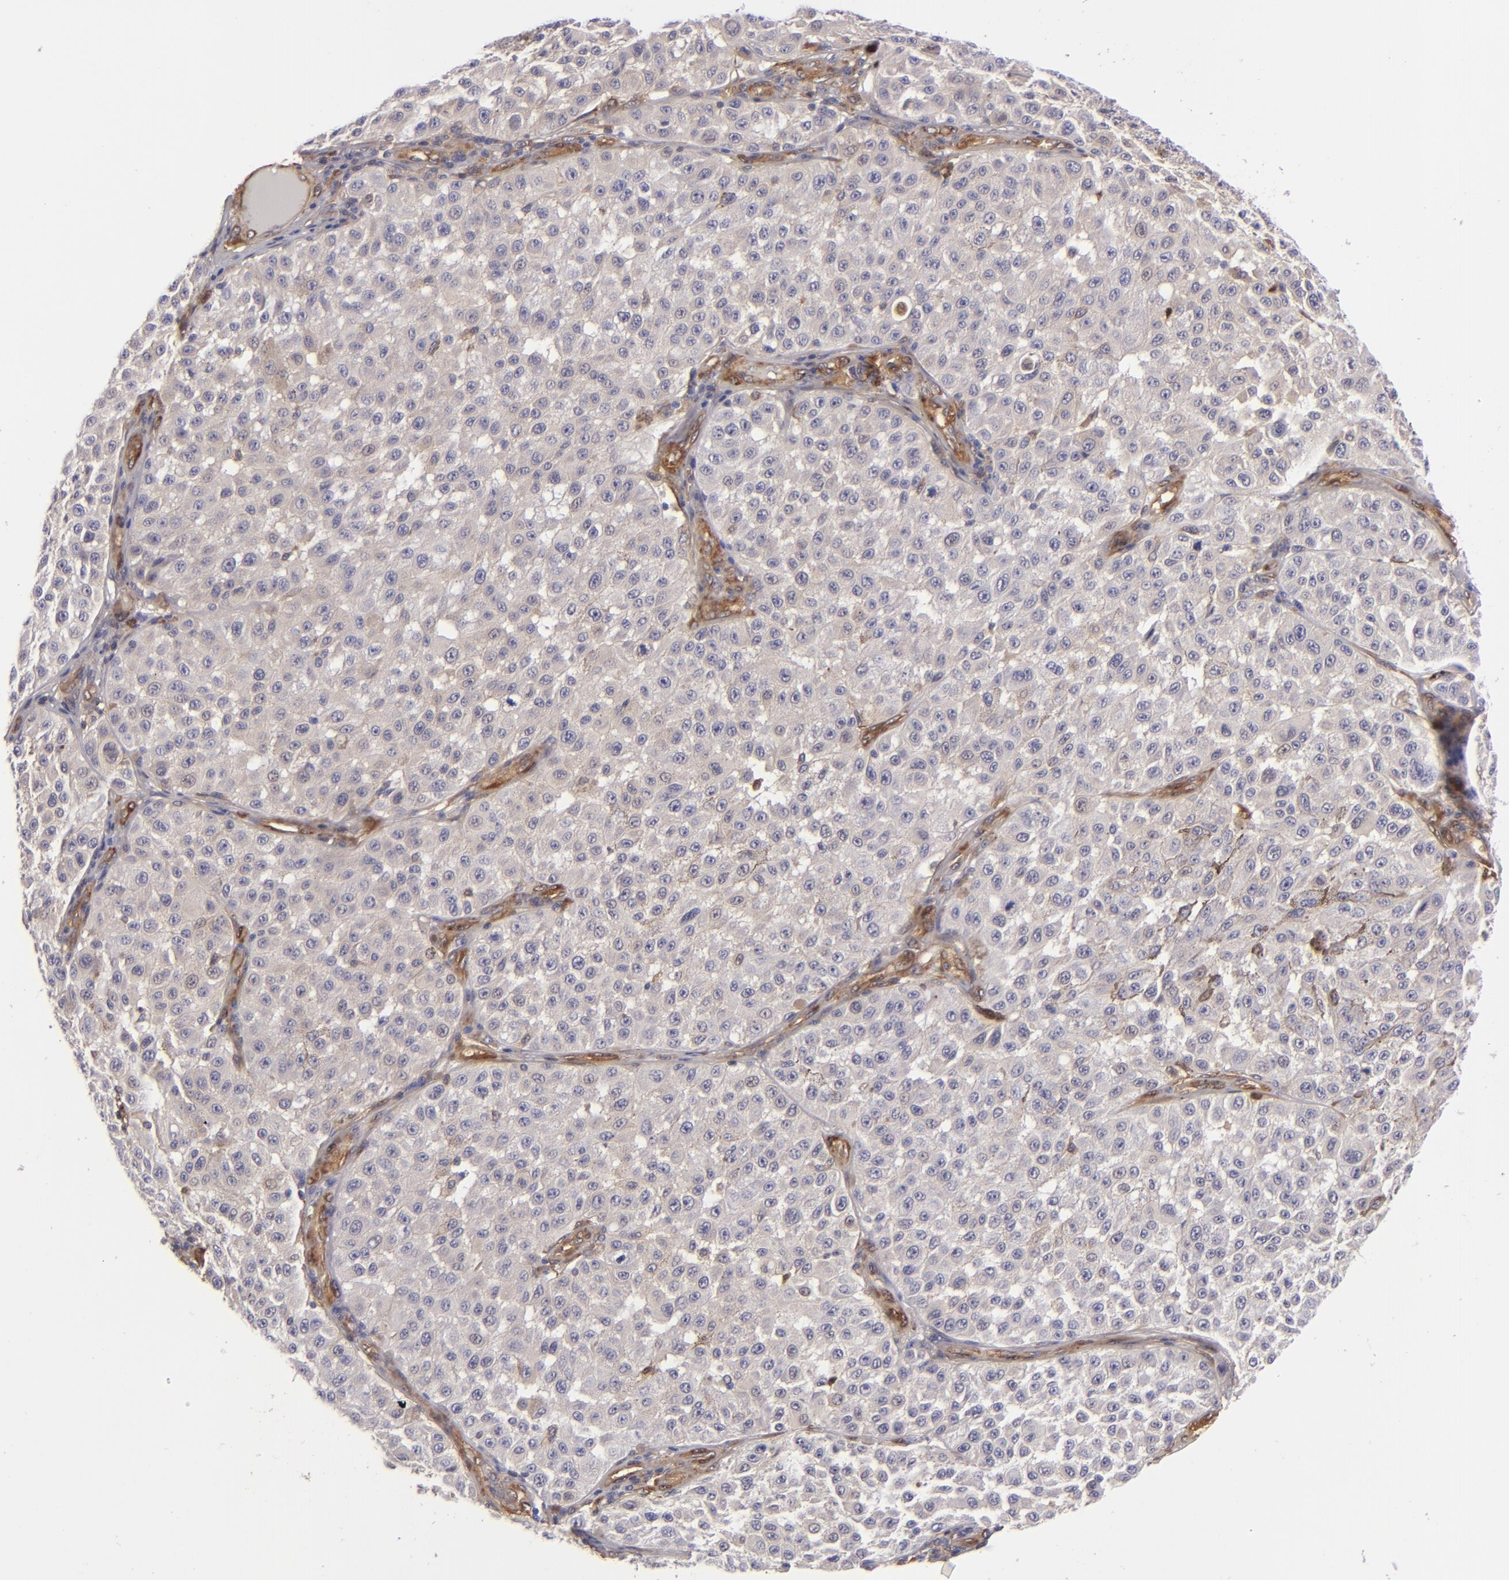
{"staining": {"intensity": "weak", "quantity": ">75%", "location": "cytoplasmic/membranous"}, "tissue": "melanoma", "cell_type": "Tumor cells", "image_type": "cancer", "snomed": [{"axis": "morphology", "description": "Malignant melanoma, NOS"}, {"axis": "topography", "description": "Skin"}], "caption": "Immunohistochemical staining of melanoma displays weak cytoplasmic/membranous protein positivity in about >75% of tumor cells.", "gene": "VCL", "patient": {"sex": "female", "age": 64}}